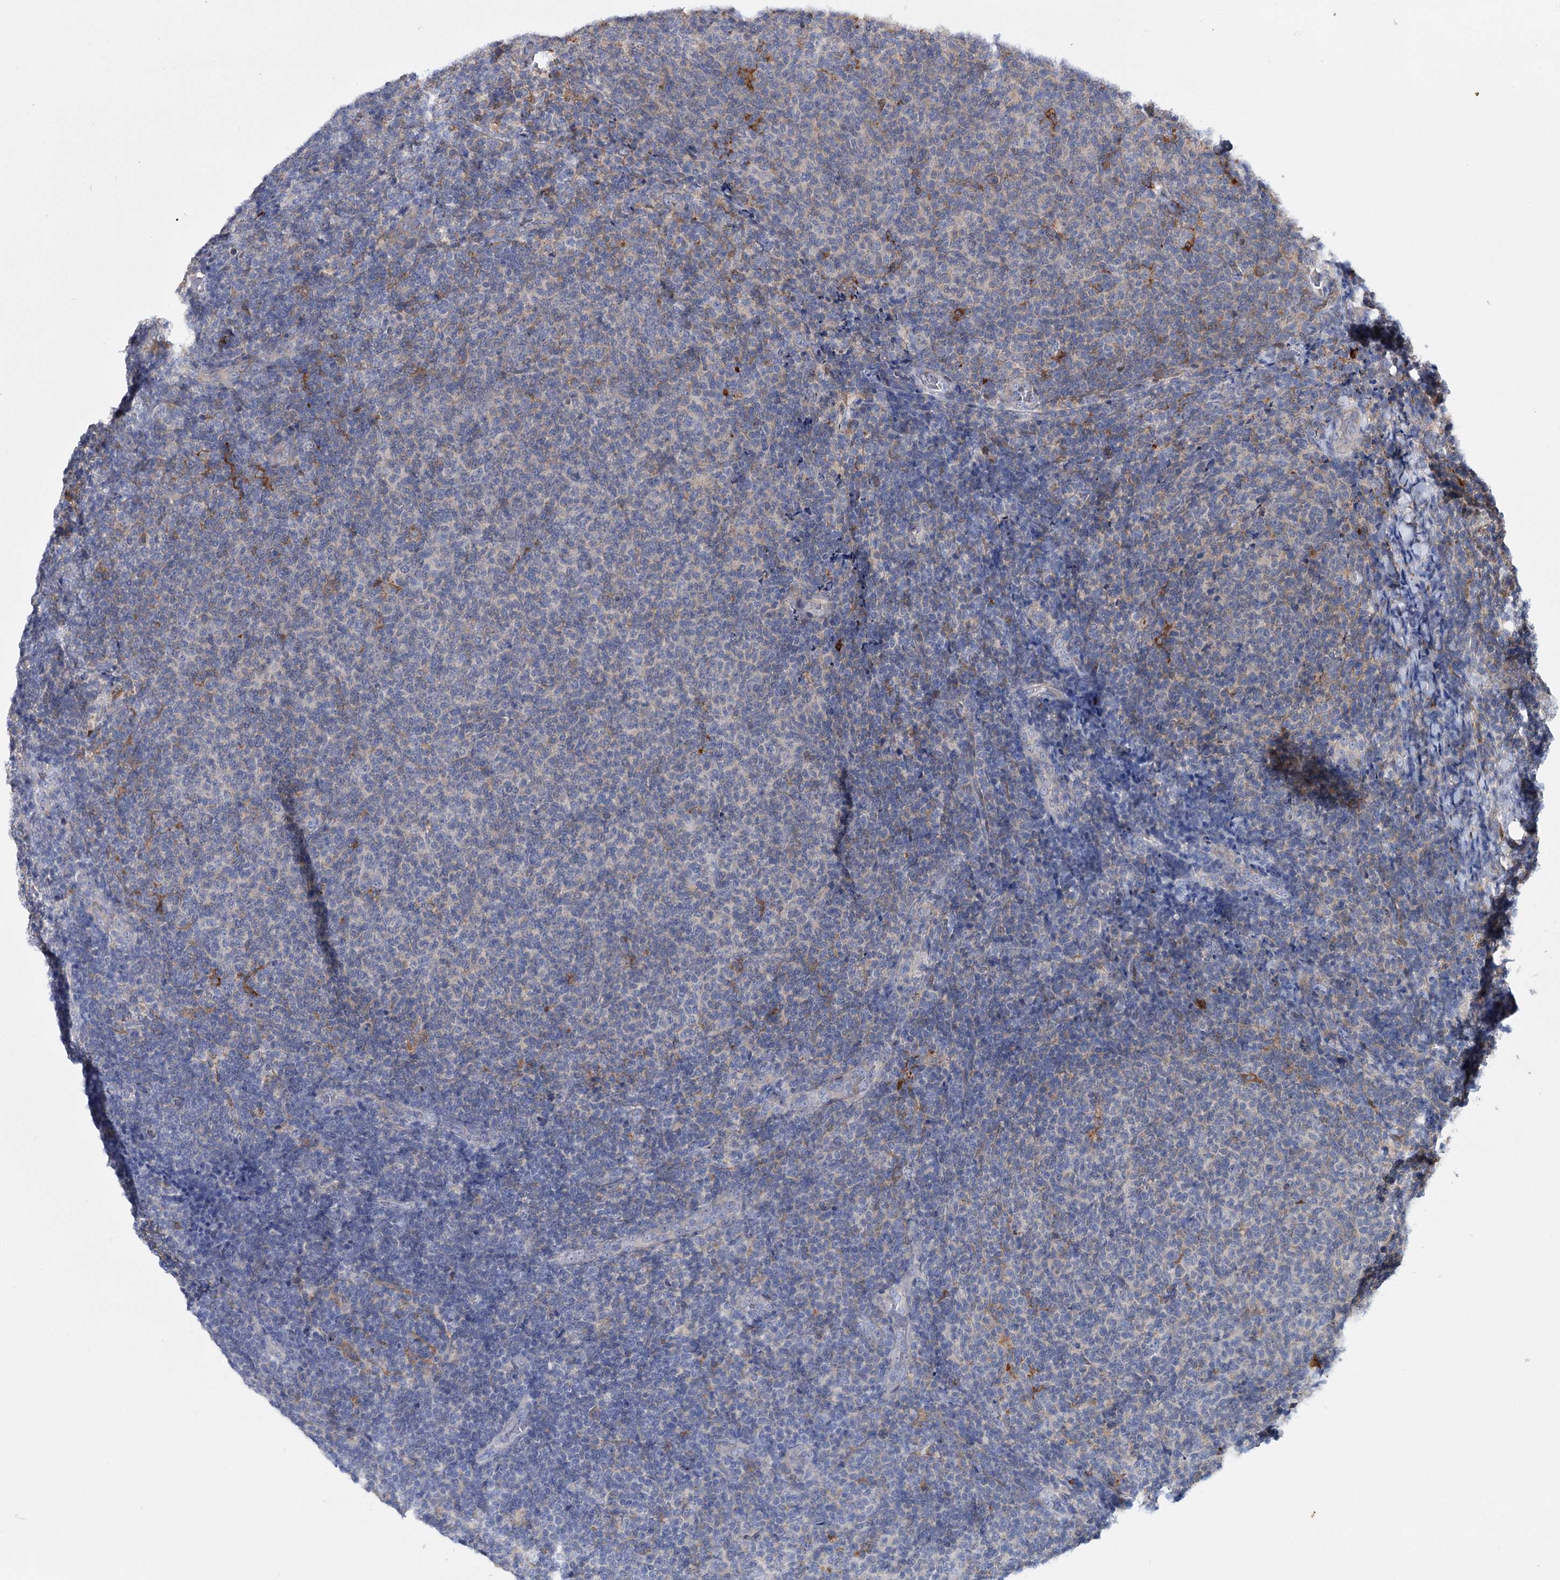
{"staining": {"intensity": "negative", "quantity": "none", "location": "none"}, "tissue": "lymphoma", "cell_type": "Tumor cells", "image_type": "cancer", "snomed": [{"axis": "morphology", "description": "Malignant lymphoma, non-Hodgkin's type, Low grade"}, {"axis": "topography", "description": "Lymph node"}], "caption": "DAB (3,3'-diaminobenzidine) immunohistochemical staining of human malignant lymphoma, non-Hodgkin's type (low-grade) reveals no significant positivity in tumor cells. The staining was performed using DAB (3,3'-diaminobenzidine) to visualize the protein expression in brown, while the nuclei were stained in blue with hematoxylin (Magnification: 20x).", "gene": "CFAP46", "patient": {"sex": "male", "age": 66}}